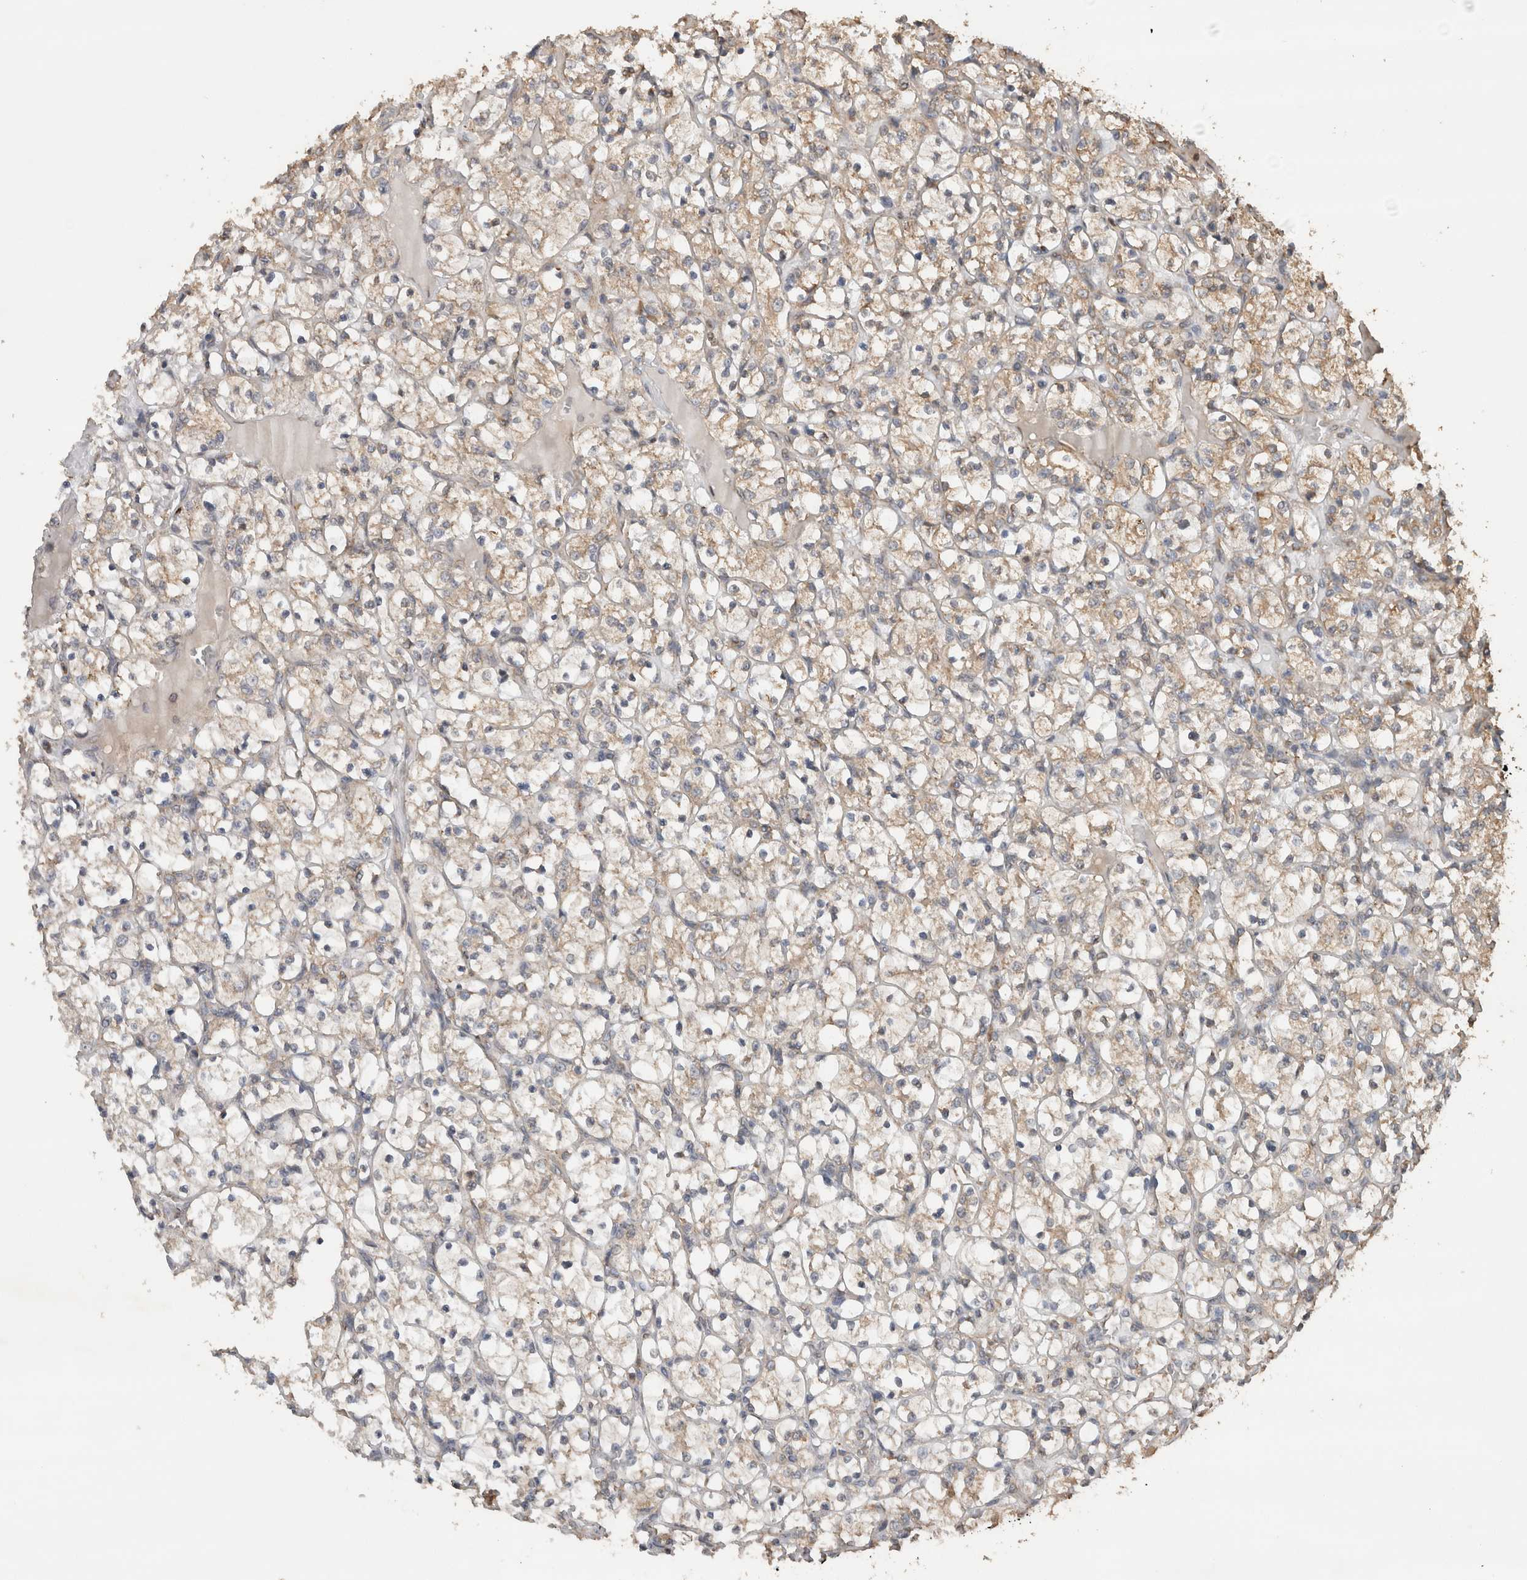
{"staining": {"intensity": "weak", "quantity": ">75%", "location": "cytoplasmic/membranous"}, "tissue": "renal cancer", "cell_type": "Tumor cells", "image_type": "cancer", "snomed": [{"axis": "morphology", "description": "Adenocarcinoma, NOS"}, {"axis": "topography", "description": "Kidney"}], "caption": "The photomicrograph exhibits staining of adenocarcinoma (renal), revealing weak cytoplasmic/membranous protein expression (brown color) within tumor cells. The staining was performed using DAB (3,3'-diaminobenzidine) to visualize the protein expression in brown, while the nuclei were stained in blue with hematoxylin (Magnification: 20x).", "gene": "OTUD7B", "patient": {"sex": "female", "age": 69}}